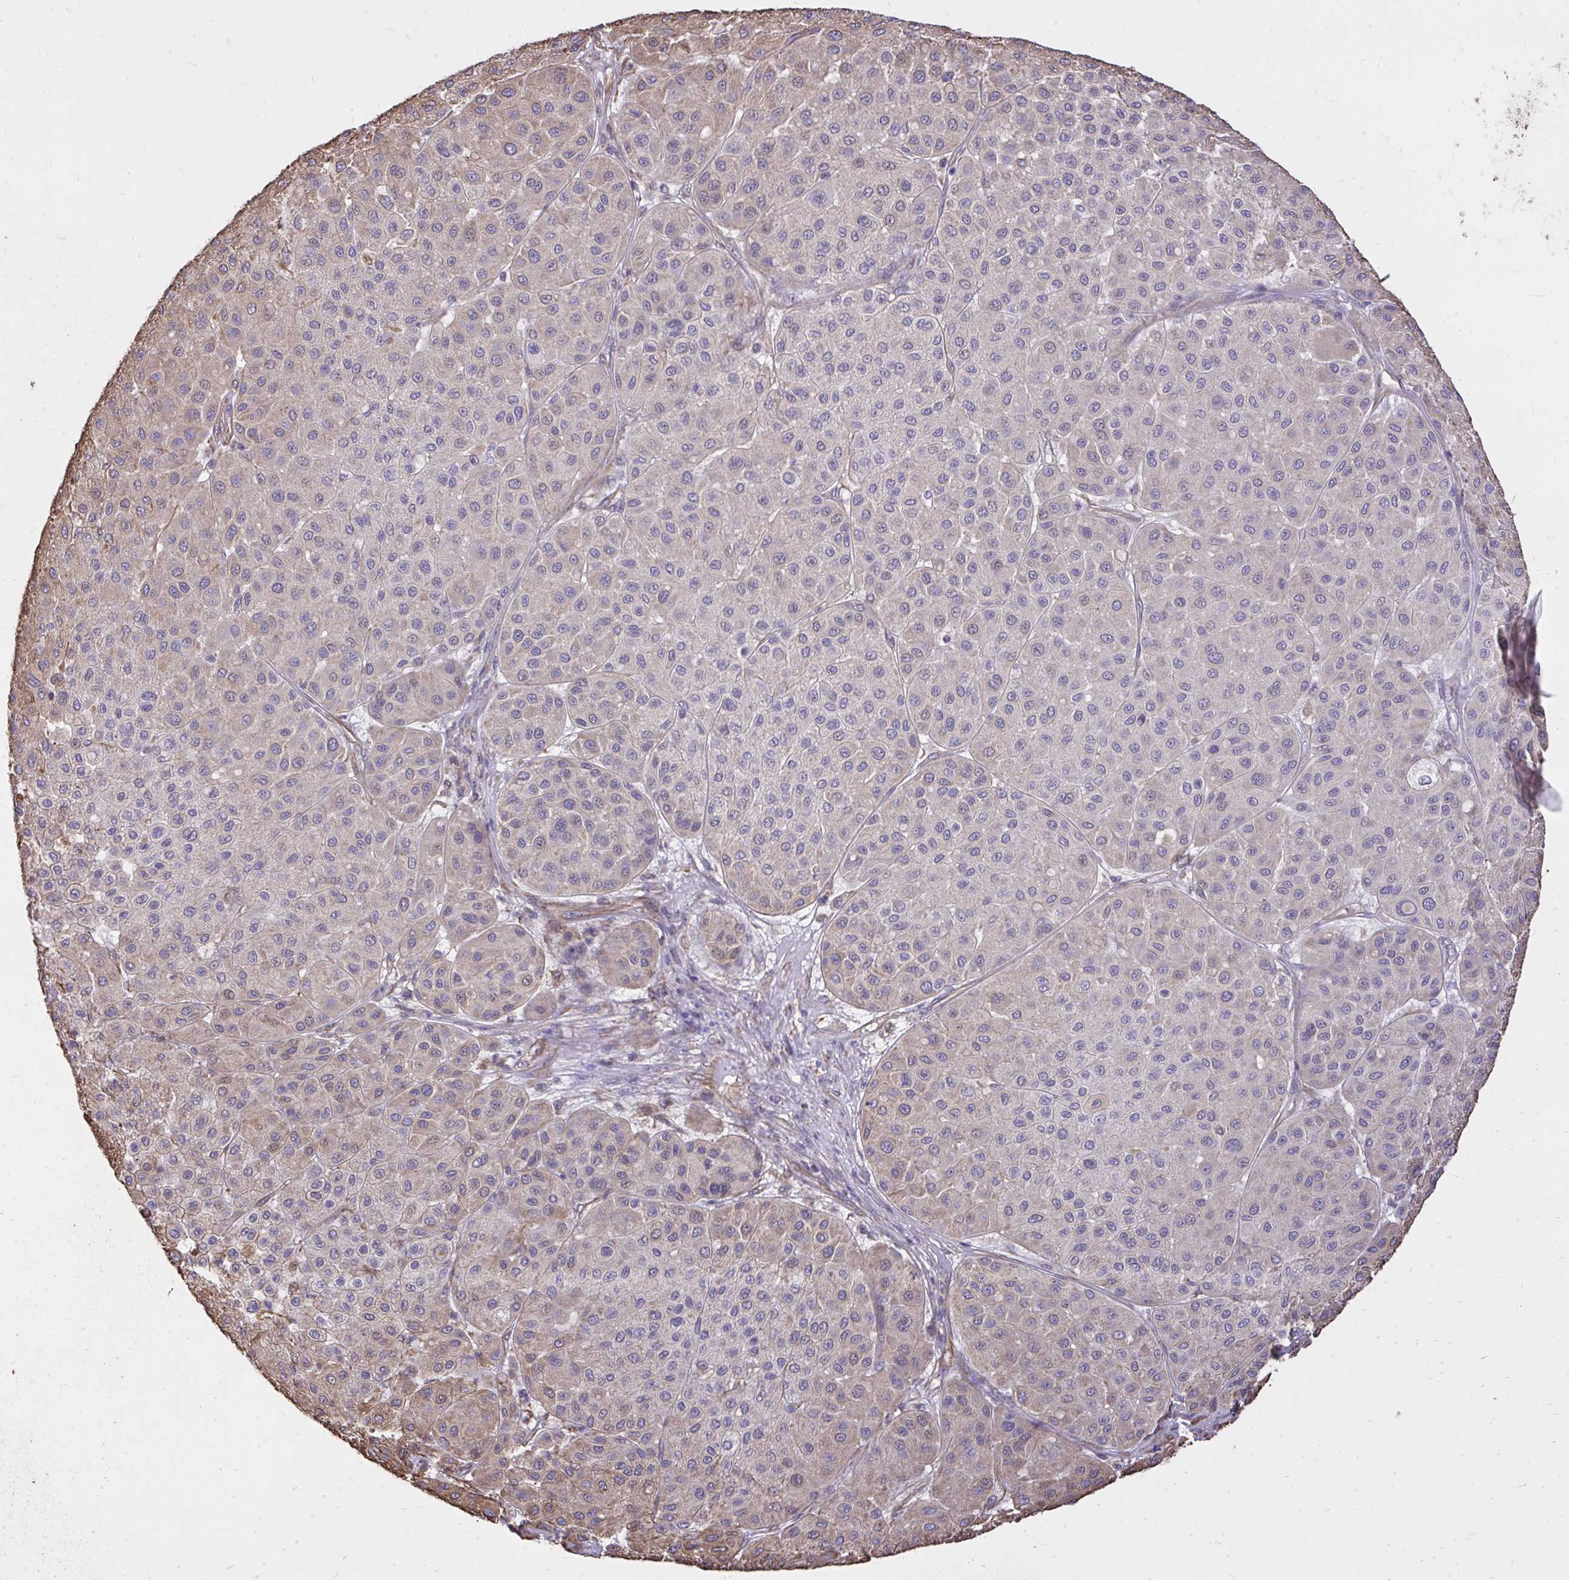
{"staining": {"intensity": "weak", "quantity": "25%-75%", "location": "cytoplasmic/membranous"}, "tissue": "melanoma", "cell_type": "Tumor cells", "image_type": "cancer", "snomed": [{"axis": "morphology", "description": "Malignant melanoma, Metastatic site"}, {"axis": "topography", "description": "Smooth muscle"}], "caption": "Human malignant melanoma (metastatic site) stained with a brown dye demonstrates weak cytoplasmic/membranous positive positivity in about 25%-75% of tumor cells.", "gene": "RNF103", "patient": {"sex": "male", "age": 41}}